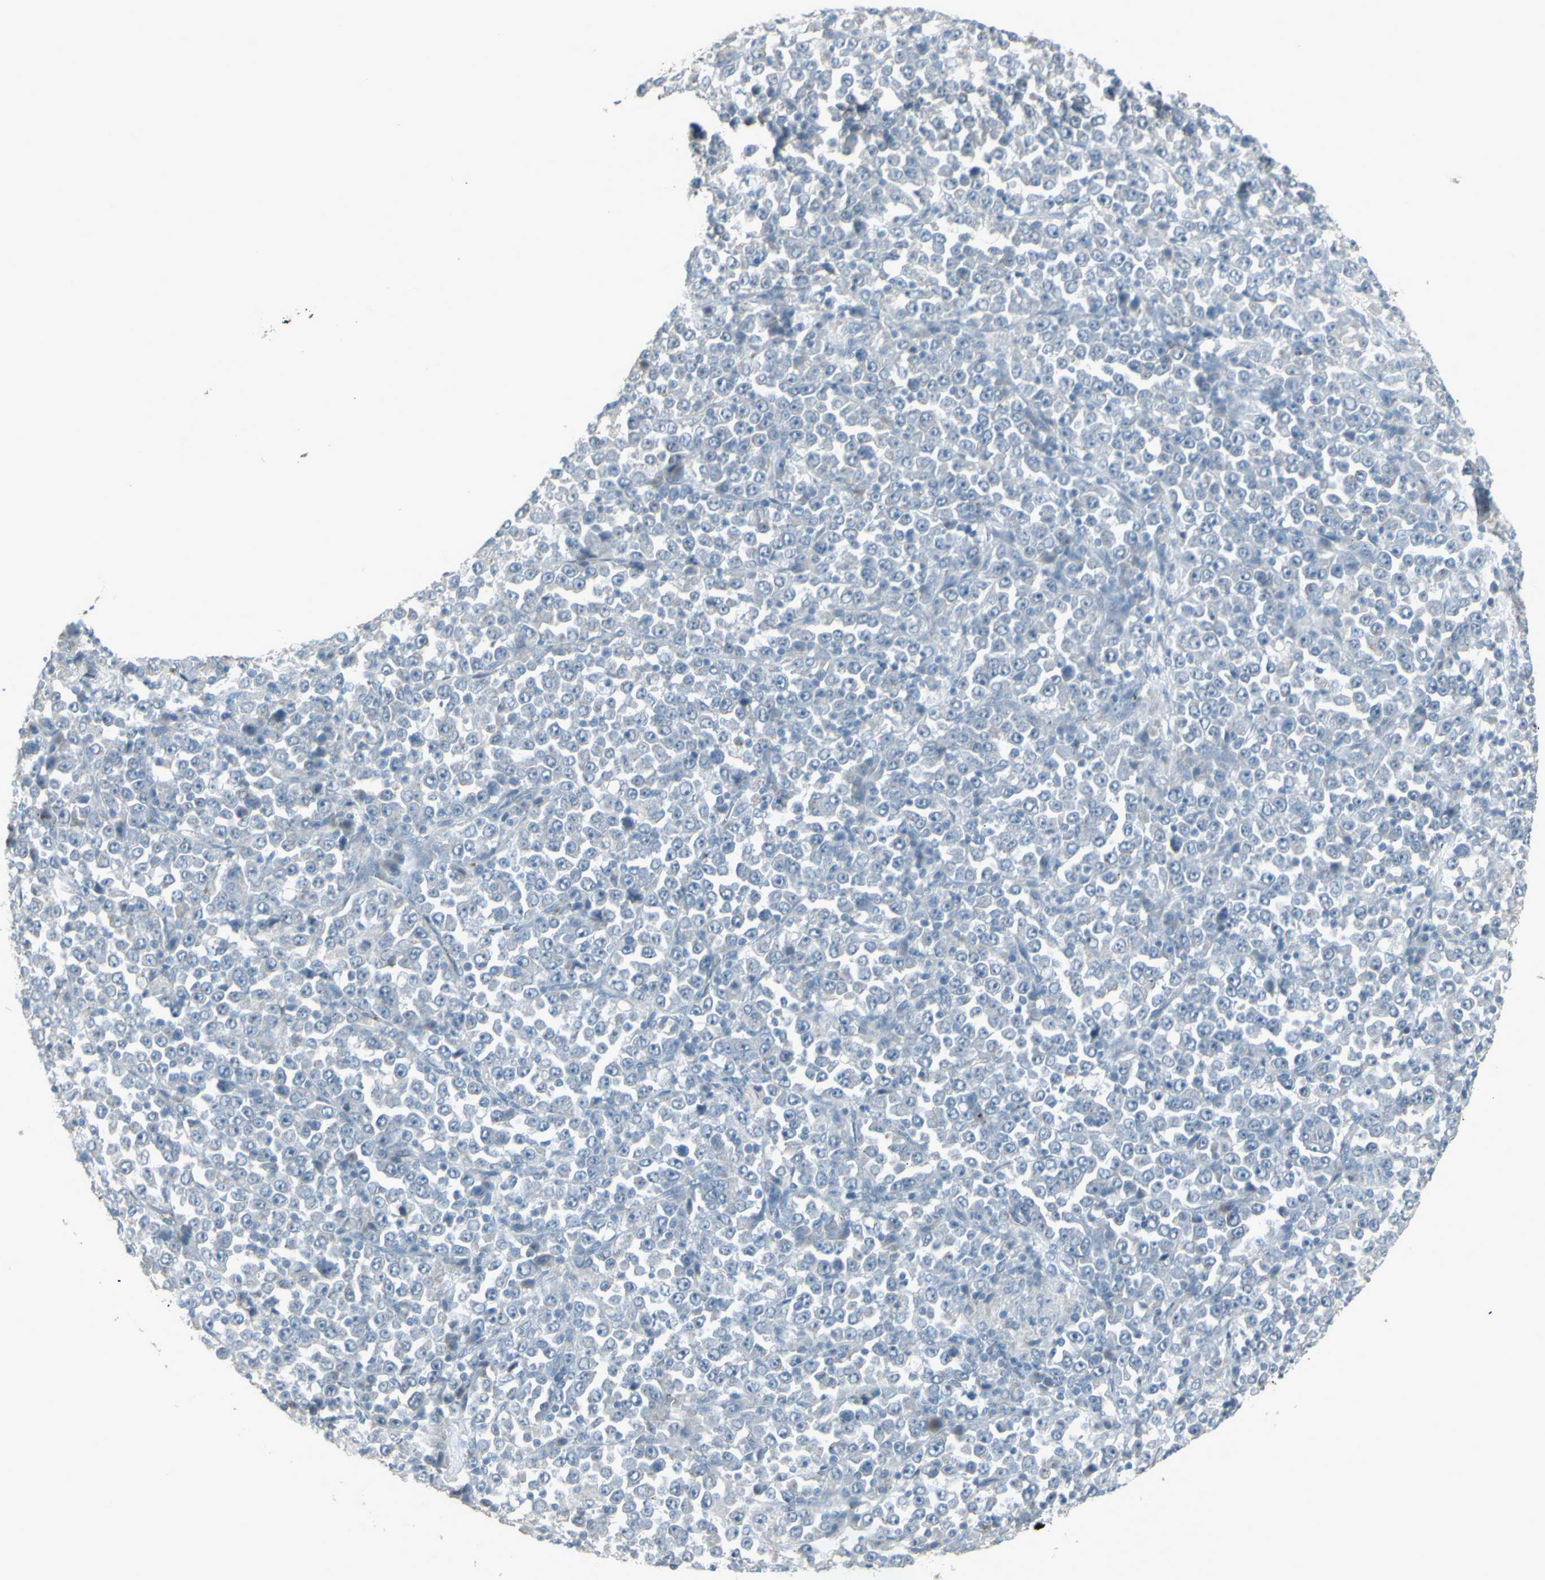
{"staining": {"intensity": "negative", "quantity": "none", "location": "none"}, "tissue": "stomach cancer", "cell_type": "Tumor cells", "image_type": "cancer", "snomed": [{"axis": "morphology", "description": "Normal tissue, NOS"}, {"axis": "morphology", "description": "Adenocarcinoma, NOS"}, {"axis": "topography", "description": "Stomach, upper"}, {"axis": "topography", "description": "Stomach"}], "caption": "A photomicrograph of stomach adenocarcinoma stained for a protein displays no brown staining in tumor cells.", "gene": "CD79B", "patient": {"sex": "male", "age": 59}}